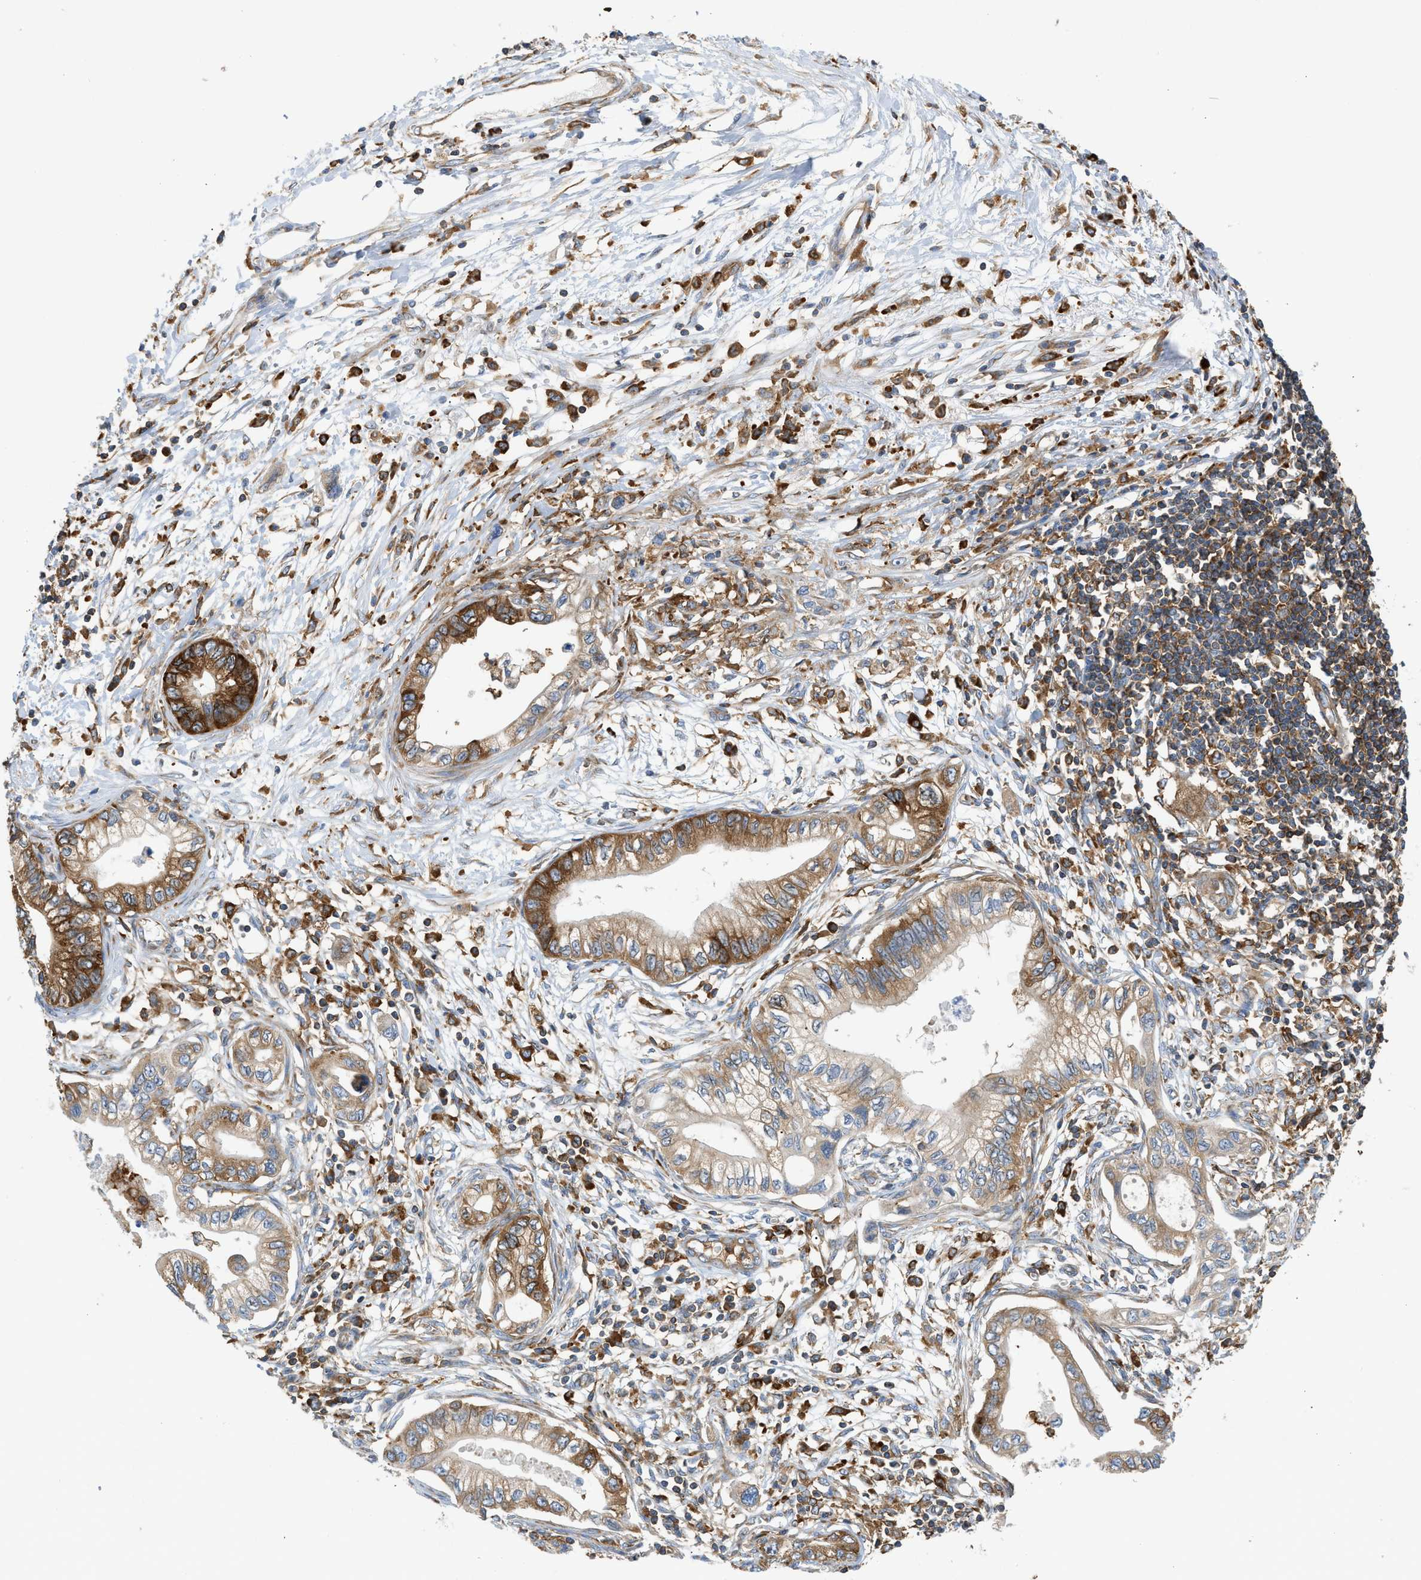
{"staining": {"intensity": "moderate", "quantity": "25%-75%", "location": "cytoplasmic/membranous"}, "tissue": "pancreatic cancer", "cell_type": "Tumor cells", "image_type": "cancer", "snomed": [{"axis": "morphology", "description": "Adenocarcinoma, NOS"}, {"axis": "topography", "description": "Pancreas"}], "caption": "There is medium levels of moderate cytoplasmic/membranous positivity in tumor cells of pancreatic adenocarcinoma, as demonstrated by immunohistochemical staining (brown color).", "gene": "GPAT4", "patient": {"sex": "male", "age": 56}}